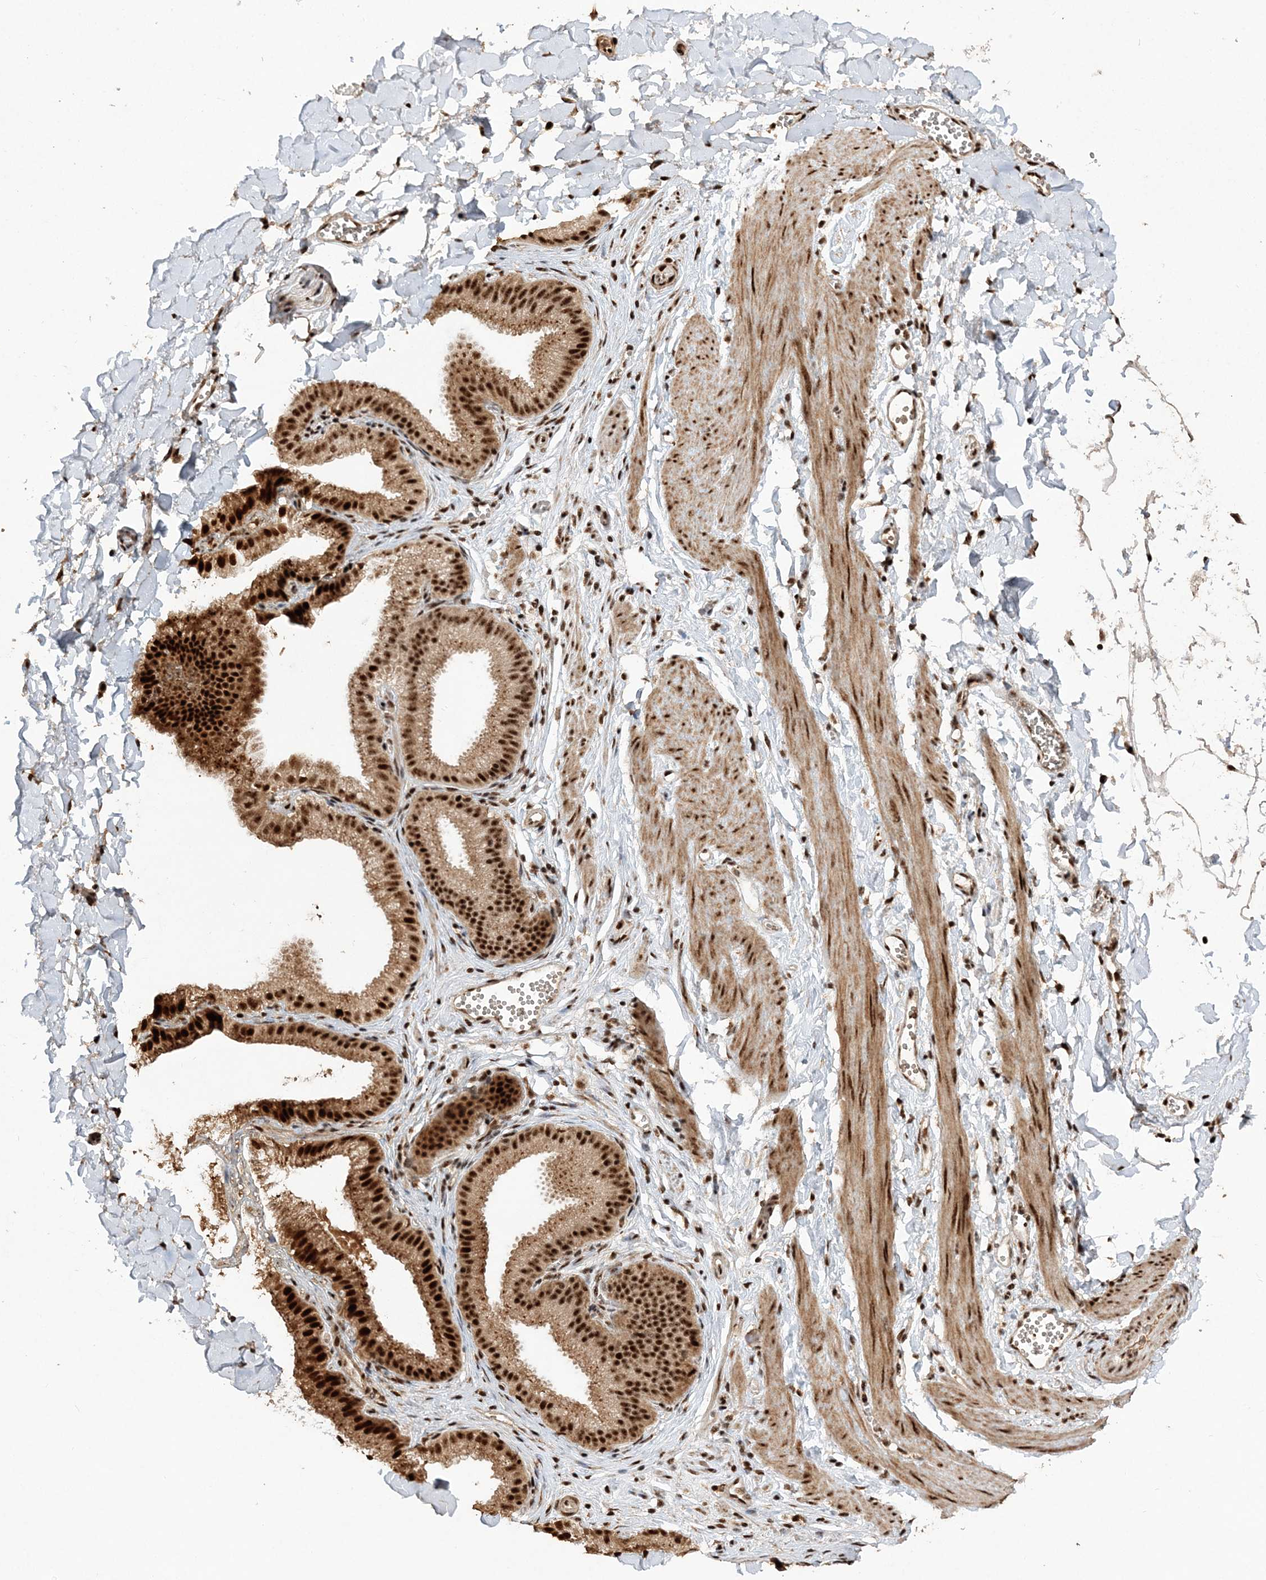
{"staining": {"intensity": "moderate", "quantity": ">75%", "location": "nuclear"}, "tissue": "adipose tissue", "cell_type": "Adipocytes", "image_type": "normal", "snomed": [{"axis": "morphology", "description": "Normal tissue, NOS"}, {"axis": "topography", "description": "Gallbladder"}, {"axis": "topography", "description": "Peripheral nerve tissue"}], "caption": "DAB (3,3'-diaminobenzidine) immunohistochemical staining of normal adipose tissue reveals moderate nuclear protein staining in approximately >75% of adipocytes.", "gene": "POLR3B", "patient": {"sex": "male", "age": 38}}